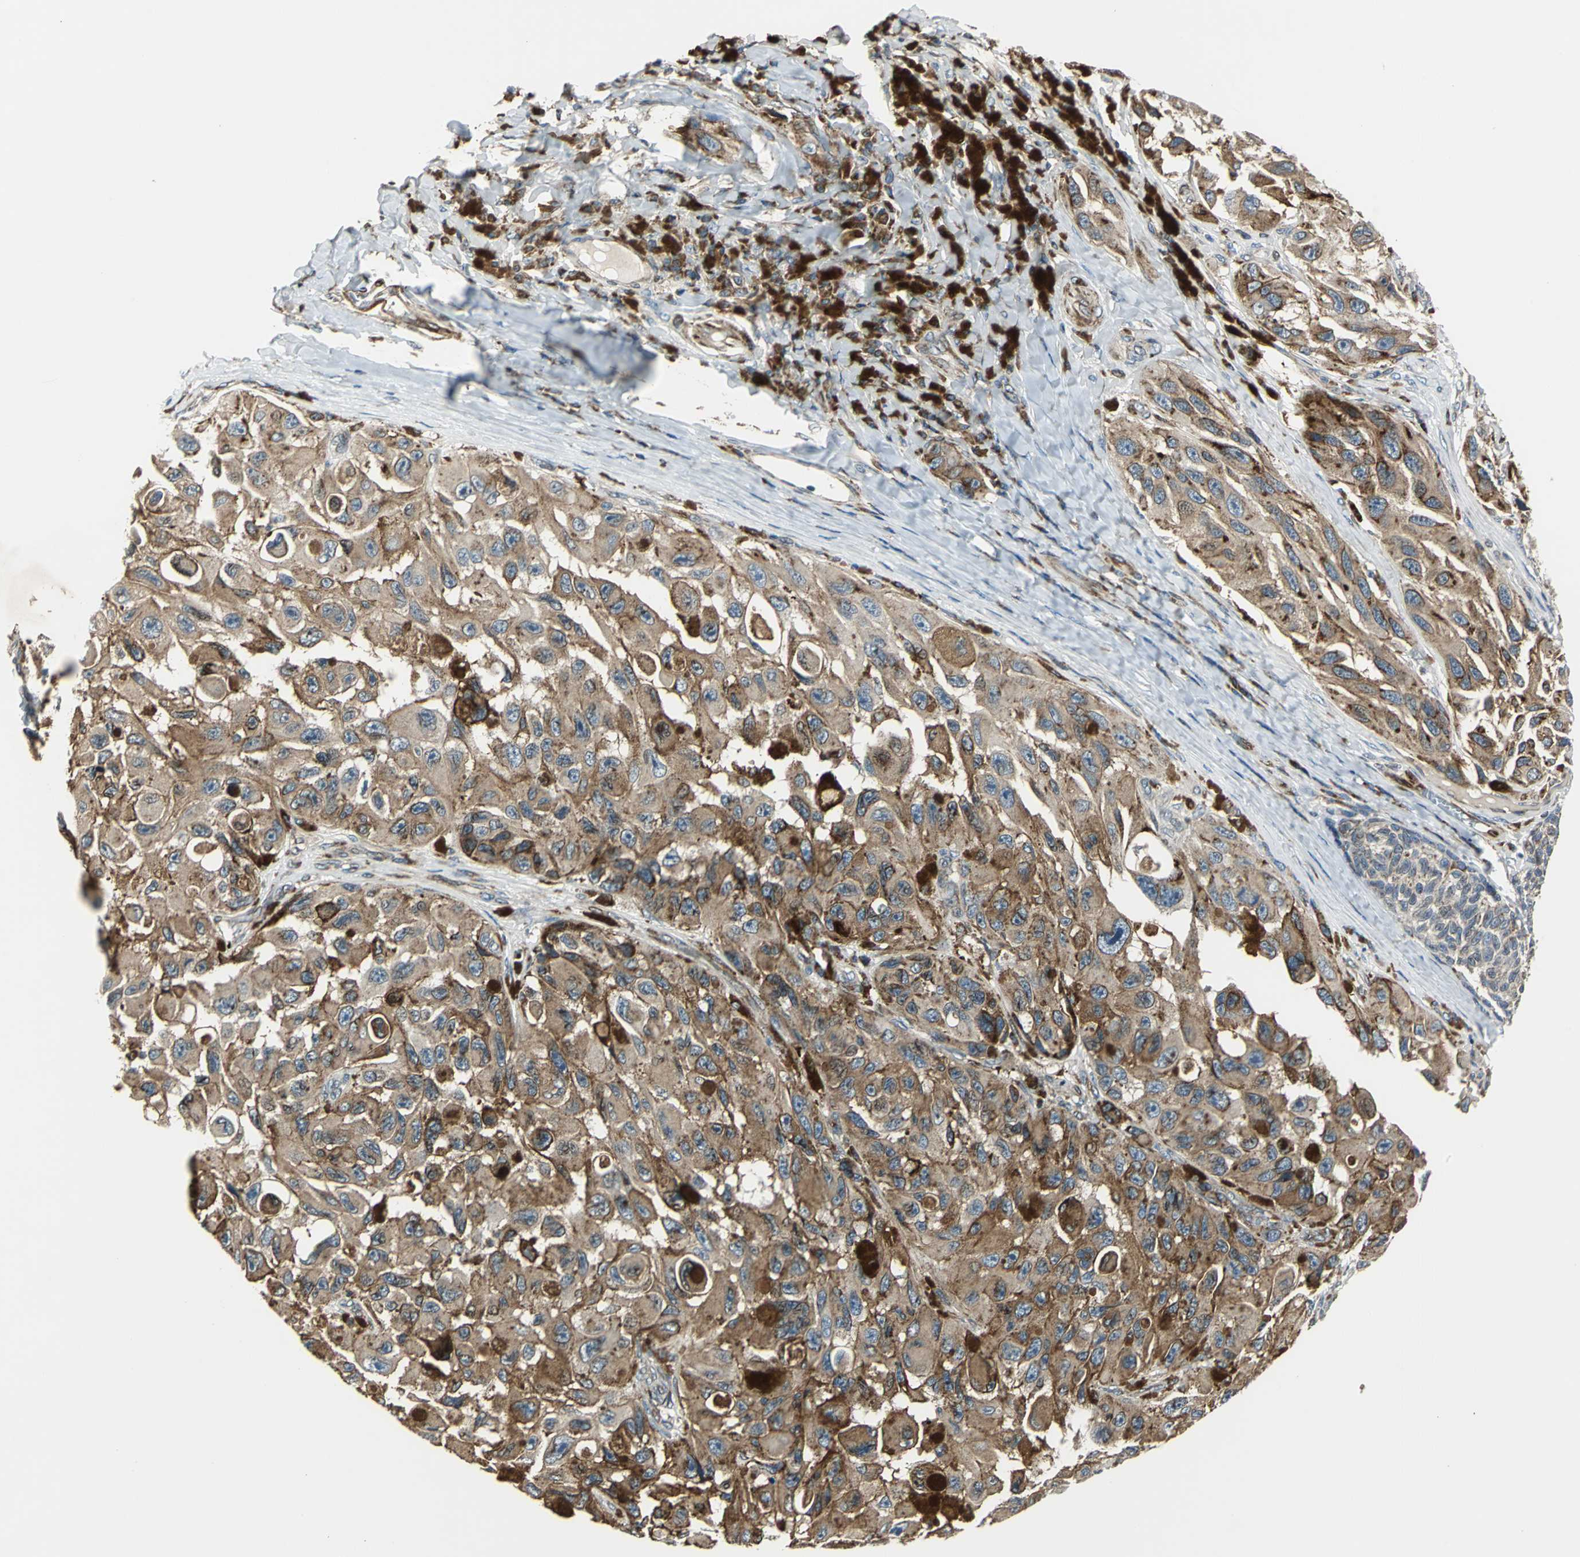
{"staining": {"intensity": "moderate", "quantity": ">75%", "location": "cytoplasmic/membranous"}, "tissue": "melanoma", "cell_type": "Tumor cells", "image_type": "cancer", "snomed": [{"axis": "morphology", "description": "Malignant melanoma, NOS"}, {"axis": "topography", "description": "Skin"}], "caption": "Immunohistochemical staining of melanoma shows medium levels of moderate cytoplasmic/membranous expression in approximately >75% of tumor cells.", "gene": "HTATIP2", "patient": {"sex": "female", "age": 73}}